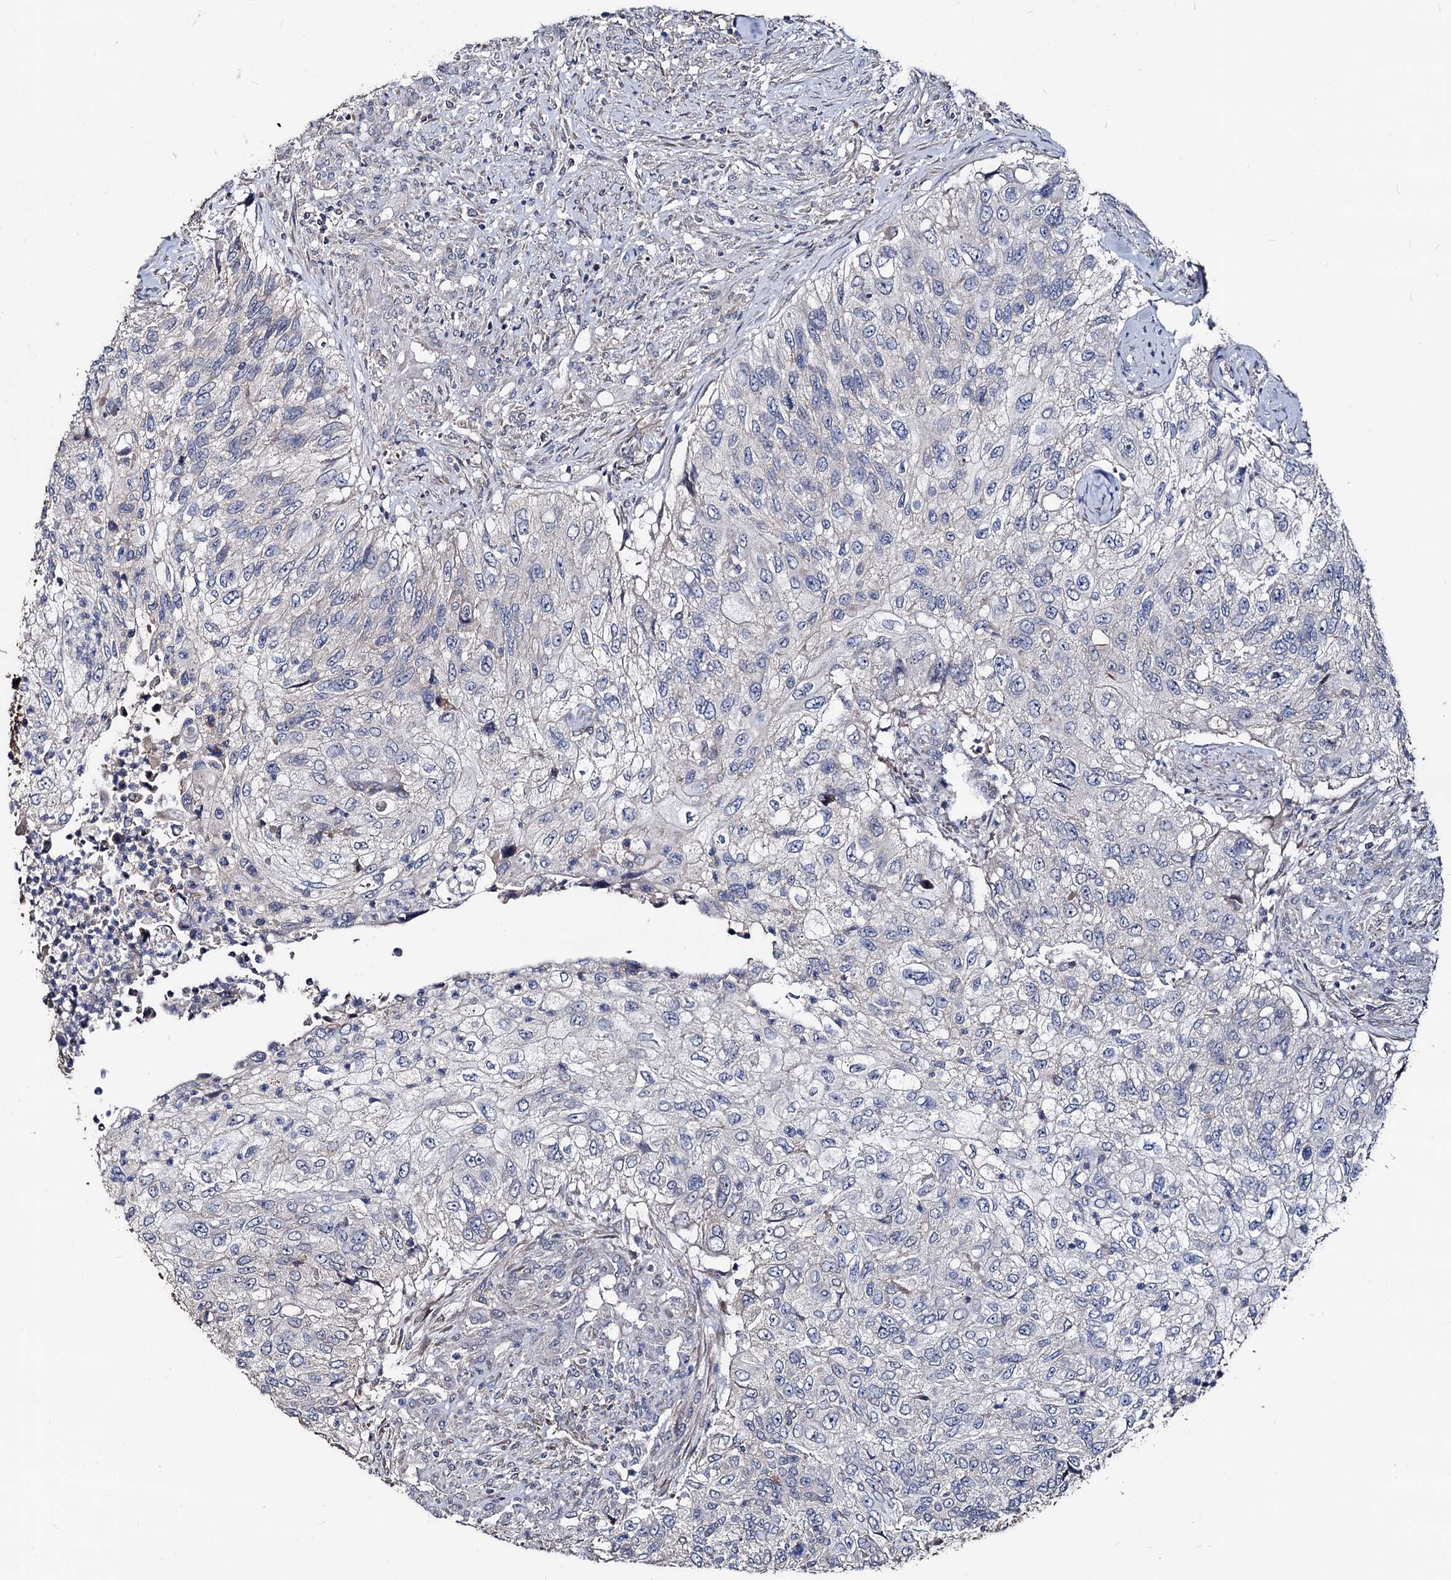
{"staining": {"intensity": "negative", "quantity": "none", "location": "none"}, "tissue": "urothelial cancer", "cell_type": "Tumor cells", "image_type": "cancer", "snomed": [{"axis": "morphology", "description": "Urothelial carcinoma, High grade"}, {"axis": "topography", "description": "Urinary bladder"}], "caption": "Tumor cells show no significant protein positivity in high-grade urothelial carcinoma.", "gene": "SMAGP", "patient": {"sex": "female", "age": 60}}